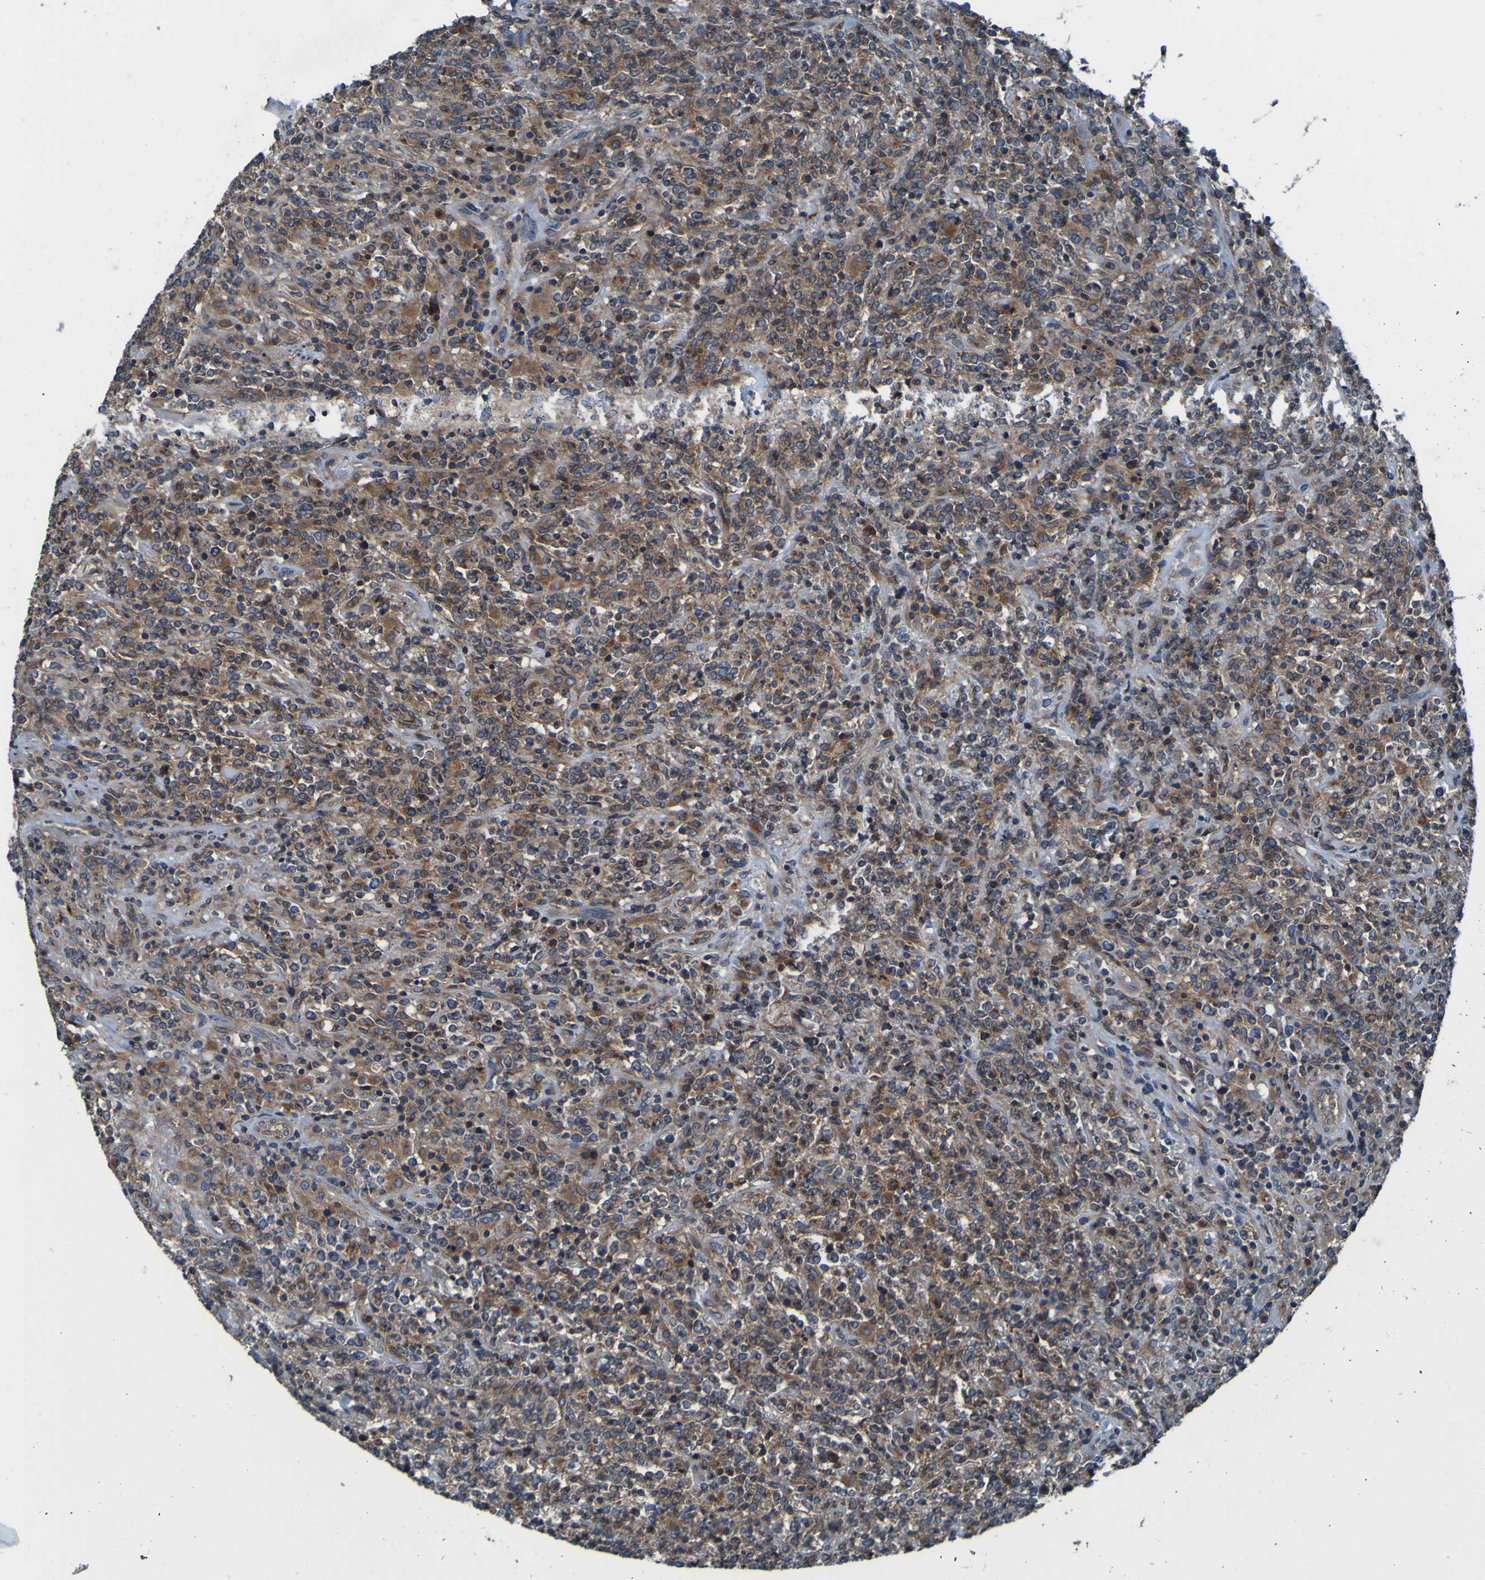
{"staining": {"intensity": "moderate", "quantity": ">75%", "location": "cytoplasmic/membranous"}, "tissue": "lymphoma", "cell_type": "Tumor cells", "image_type": "cancer", "snomed": [{"axis": "morphology", "description": "Malignant lymphoma, non-Hodgkin's type, High grade"}, {"axis": "topography", "description": "Soft tissue"}], "caption": "Immunohistochemical staining of lymphoma demonstrates medium levels of moderate cytoplasmic/membranous staining in approximately >75% of tumor cells.", "gene": "RAB5B", "patient": {"sex": "male", "age": 18}}